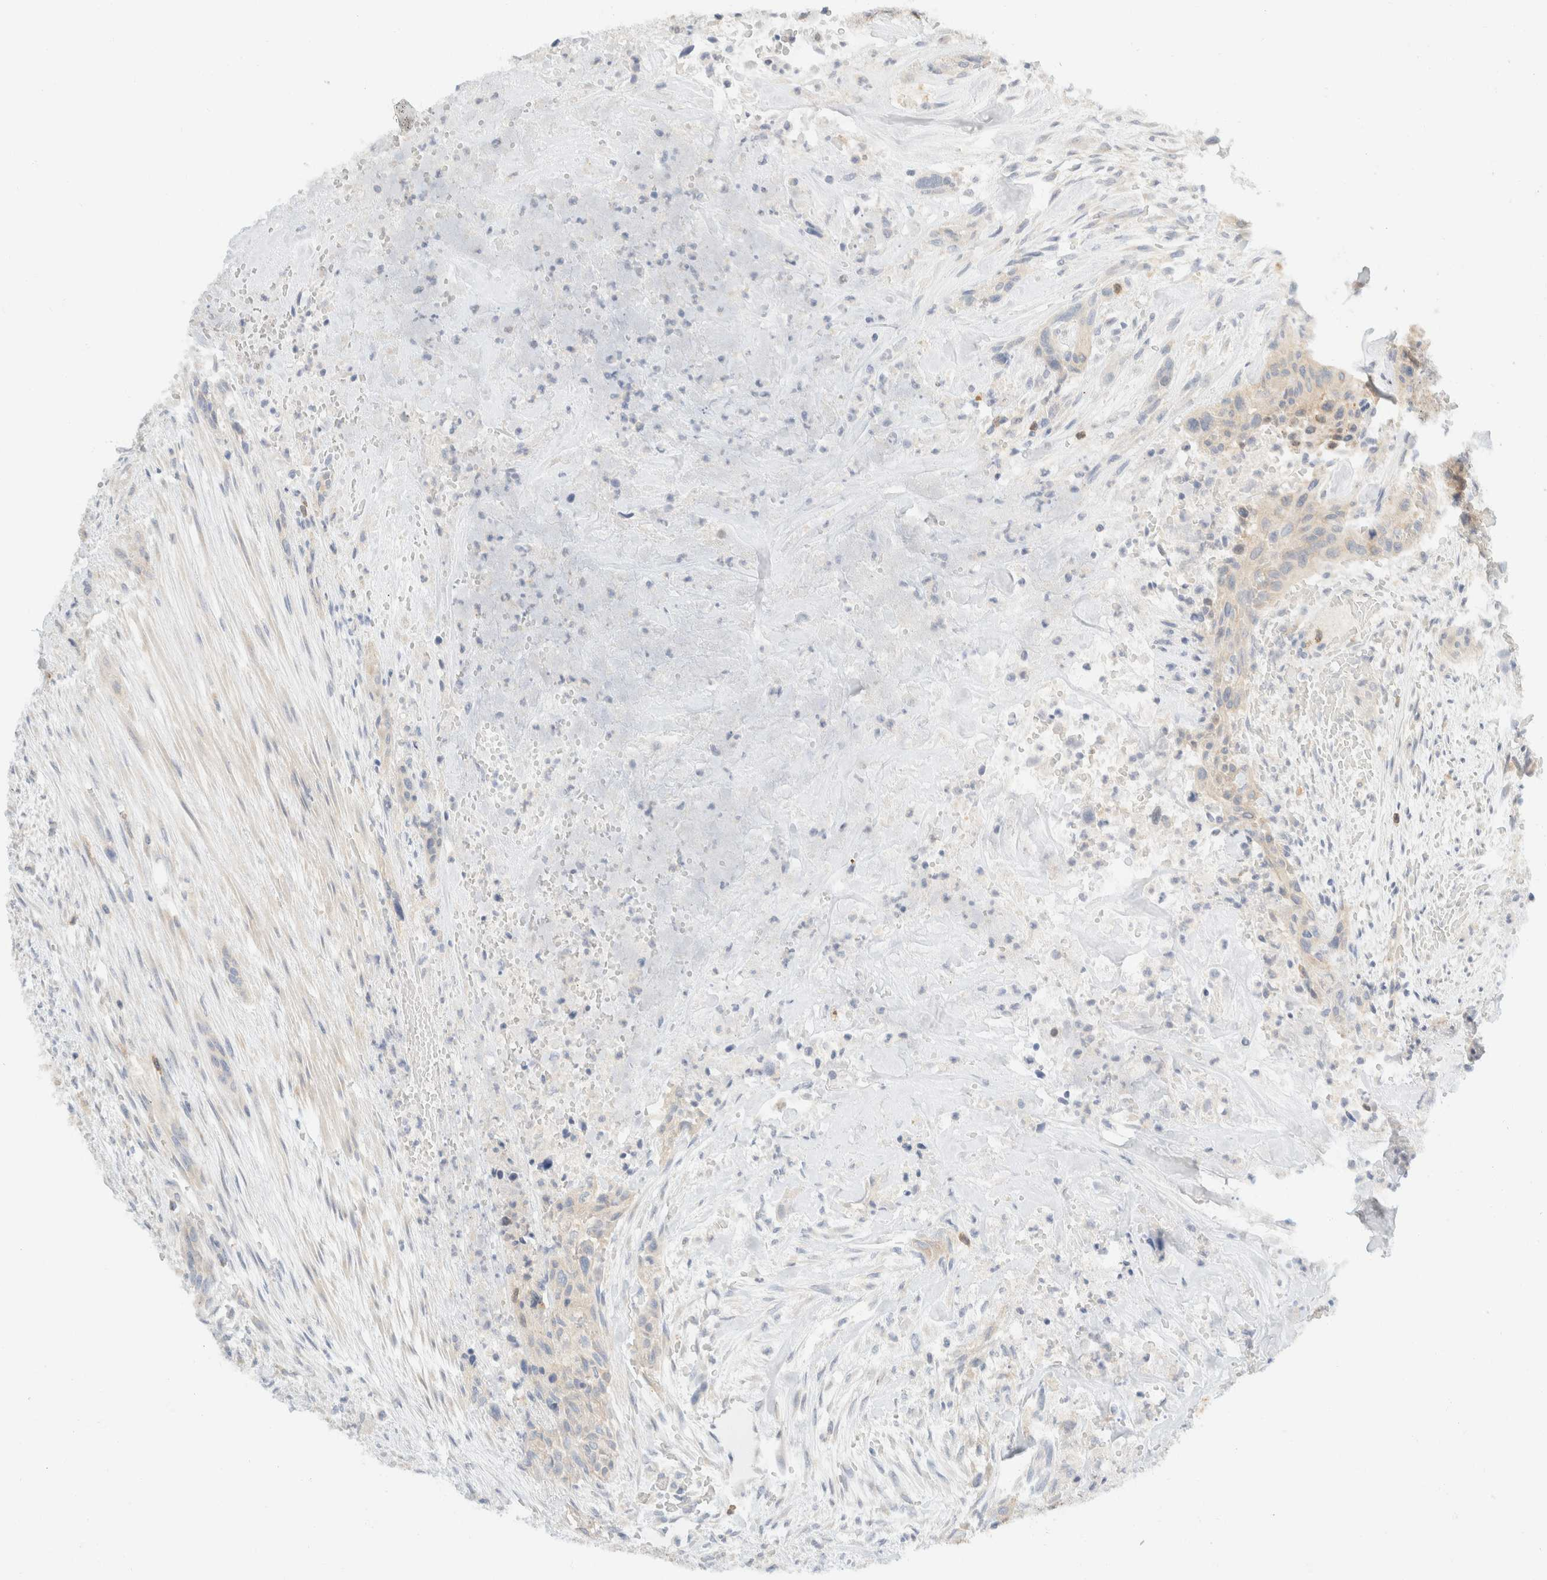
{"staining": {"intensity": "weak", "quantity": "<25%", "location": "cytoplasmic/membranous"}, "tissue": "urothelial cancer", "cell_type": "Tumor cells", "image_type": "cancer", "snomed": [{"axis": "morphology", "description": "Urothelial carcinoma, High grade"}, {"axis": "topography", "description": "Urinary bladder"}], "caption": "Urothelial cancer was stained to show a protein in brown. There is no significant positivity in tumor cells.", "gene": "SH3GLB2", "patient": {"sex": "male", "age": 35}}